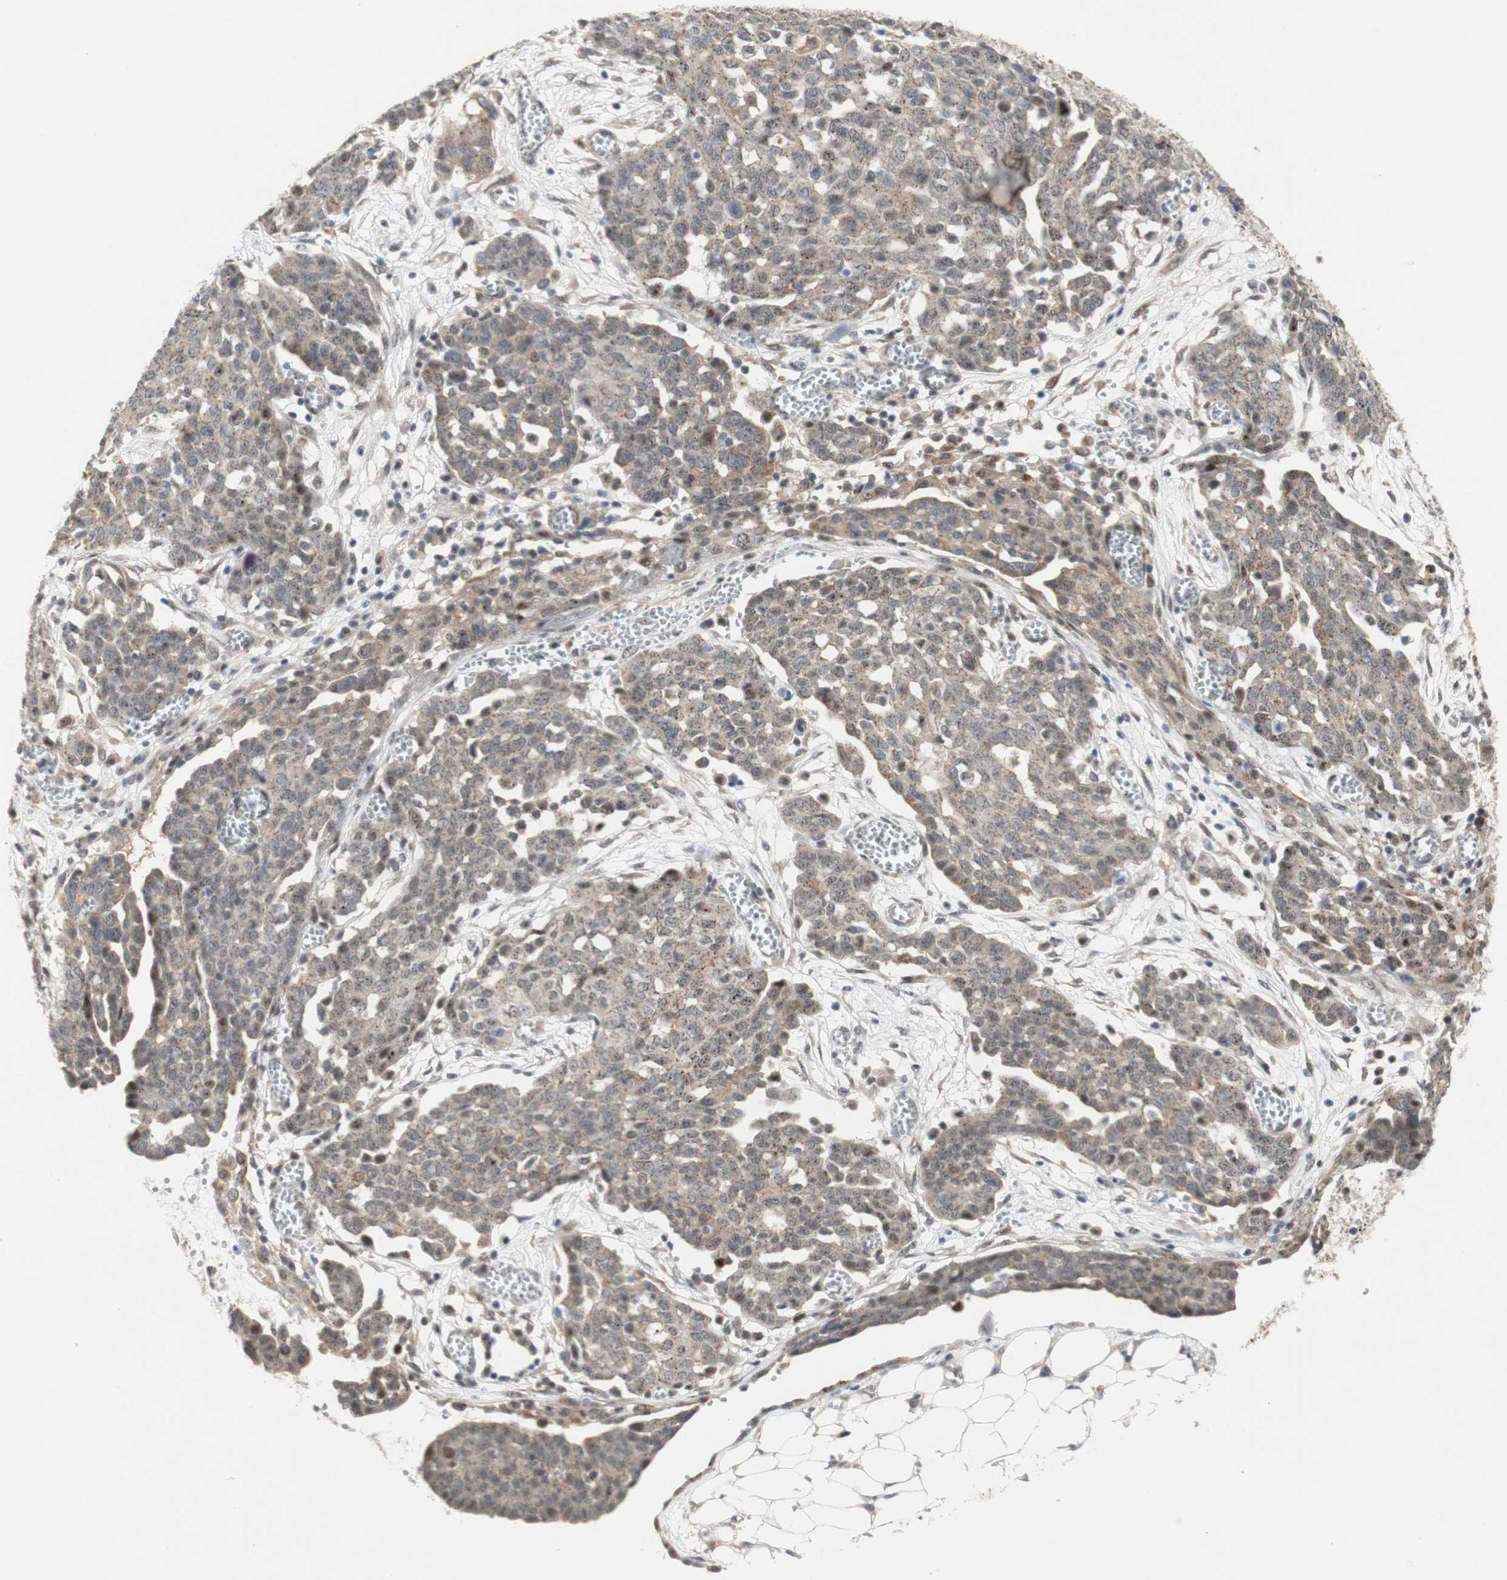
{"staining": {"intensity": "moderate", "quantity": ">75%", "location": "cytoplasmic/membranous"}, "tissue": "ovarian cancer", "cell_type": "Tumor cells", "image_type": "cancer", "snomed": [{"axis": "morphology", "description": "Cystadenocarcinoma, serous, NOS"}, {"axis": "topography", "description": "Soft tissue"}, {"axis": "topography", "description": "Ovary"}], "caption": "Immunohistochemistry (IHC) of human ovarian serous cystadenocarcinoma exhibits medium levels of moderate cytoplasmic/membranous positivity in approximately >75% of tumor cells.", "gene": "CYLD", "patient": {"sex": "female", "age": 57}}